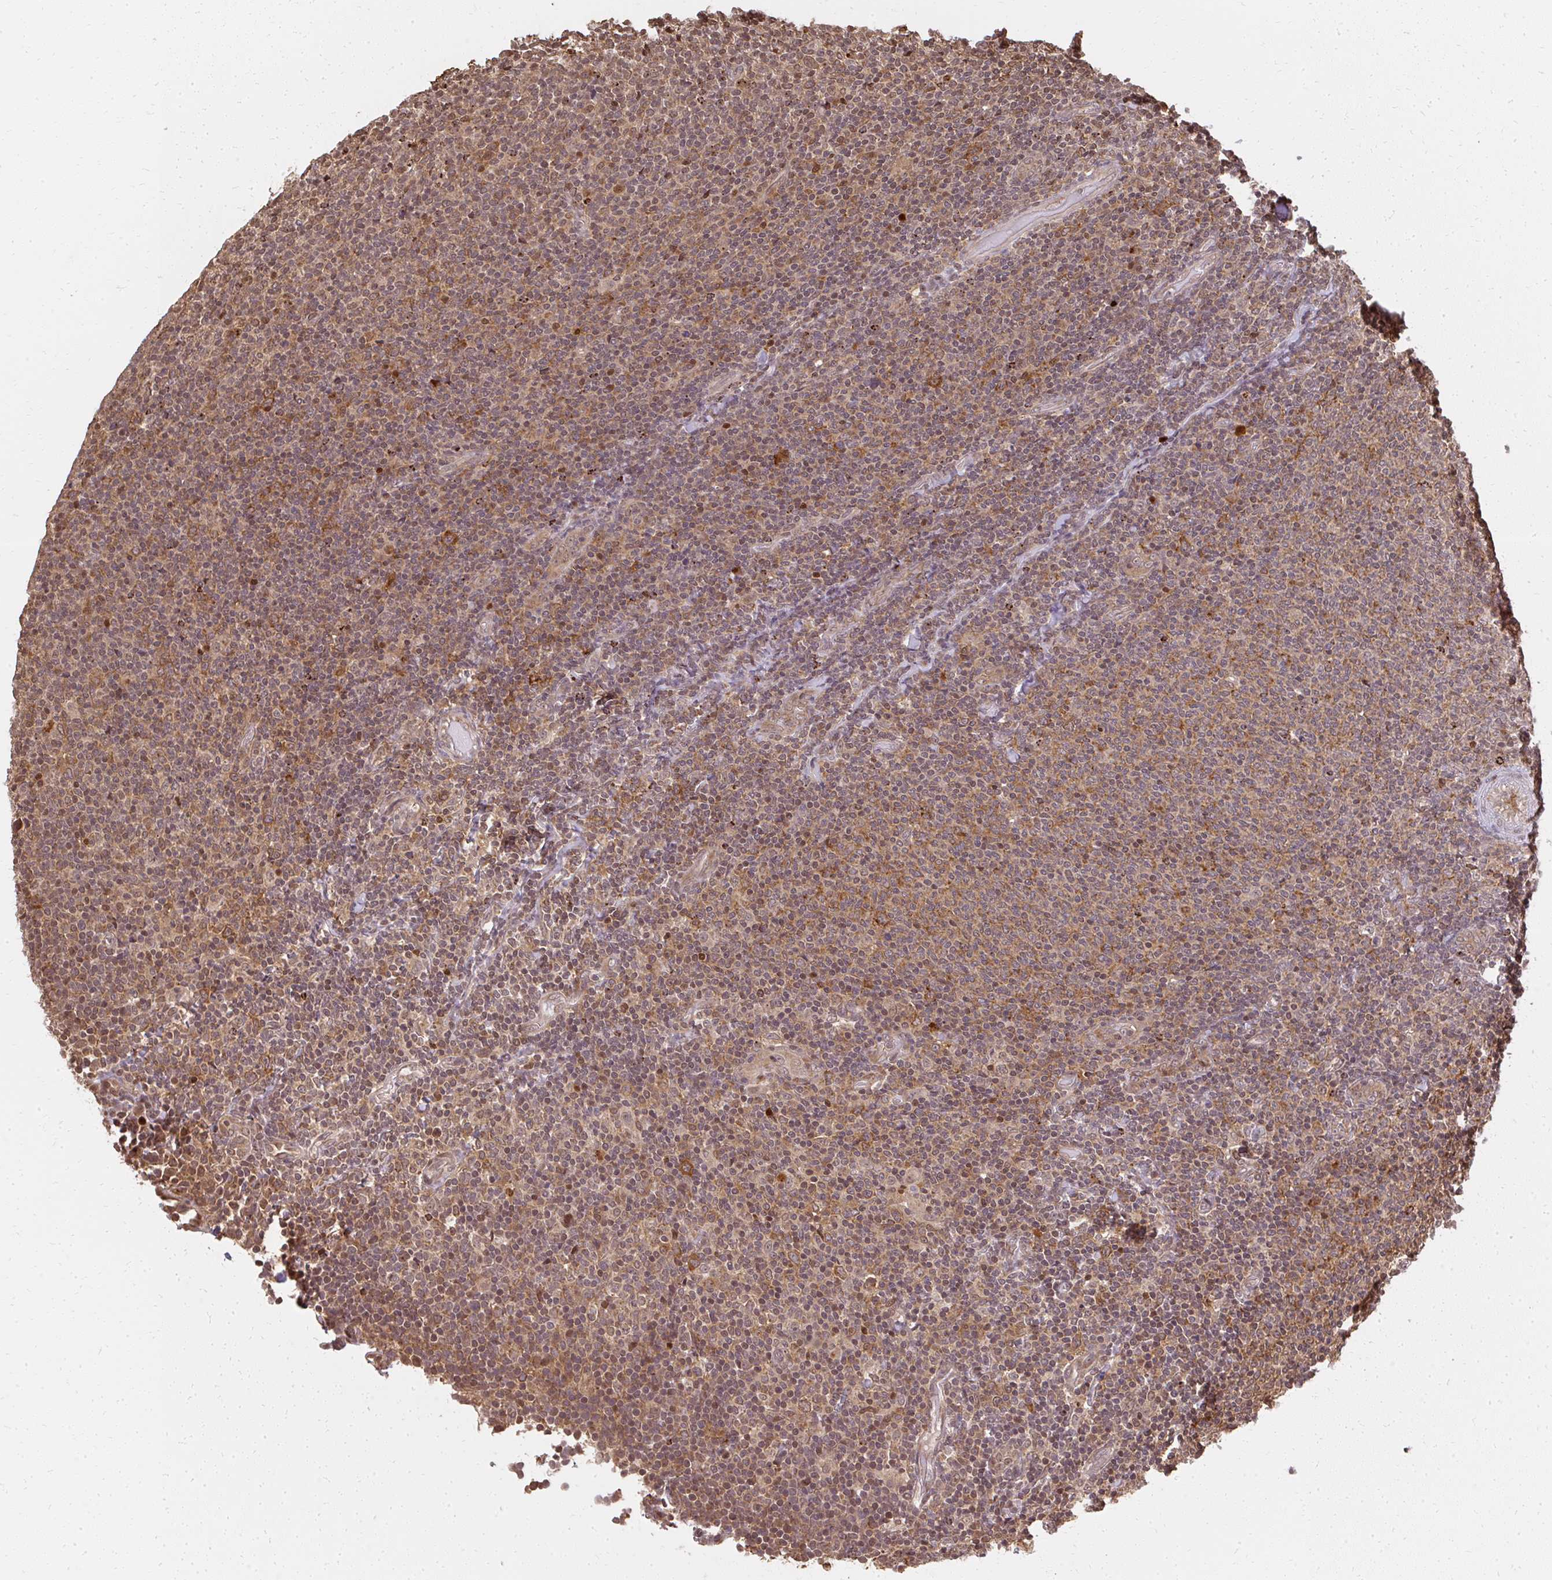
{"staining": {"intensity": "moderate", "quantity": "25%-75%", "location": "cytoplasmic/membranous,nuclear"}, "tissue": "lymphoma", "cell_type": "Tumor cells", "image_type": "cancer", "snomed": [{"axis": "morphology", "description": "Malignant lymphoma, non-Hodgkin's type, Low grade"}, {"axis": "topography", "description": "Lymph node"}], "caption": "IHC (DAB) staining of human lymphoma displays moderate cytoplasmic/membranous and nuclear protein positivity in approximately 25%-75% of tumor cells. Nuclei are stained in blue.", "gene": "LARS2", "patient": {"sex": "male", "age": 52}}